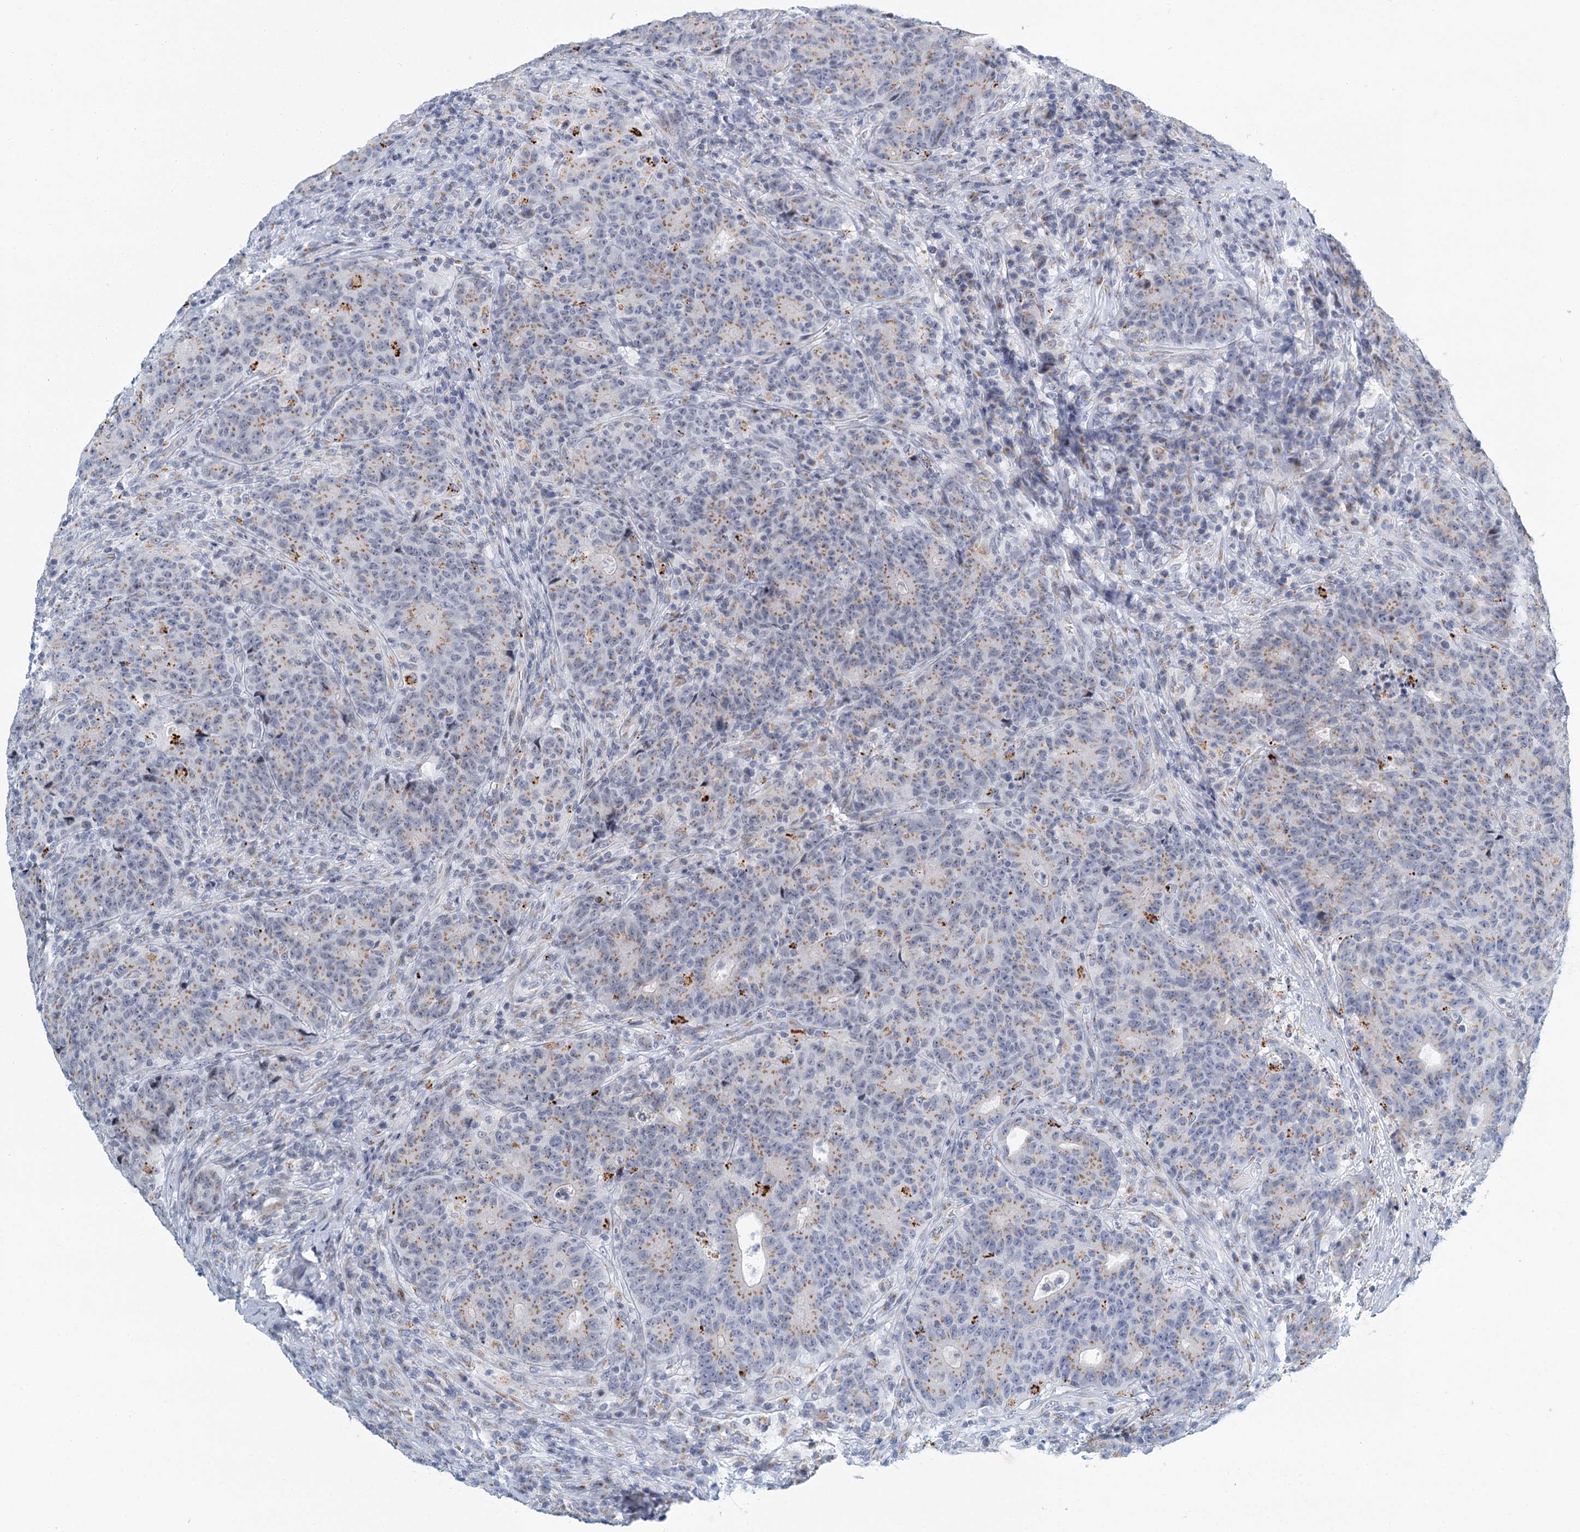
{"staining": {"intensity": "moderate", "quantity": "25%-75%", "location": "cytoplasmic/membranous"}, "tissue": "colorectal cancer", "cell_type": "Tumor cells", "image_type": "cancer", "snomed": [{"axis": "morphology", "description": "Adenocarcinoma, NOS"}, {"axis": "topography", "description": "Colon"}], "caption": "Immunohistochemical staining of colorectal cancer shows medium levels of moderate cytoplasmic/membranous positivity in approximately 25%-75% of tumor cells. (Stains: DAB in brown, nuclei in blue, Microscopy: brightfield microscopy at high magnification).", "gene": "ZNF527", "patient": {"sex": "female", "age": 75}}